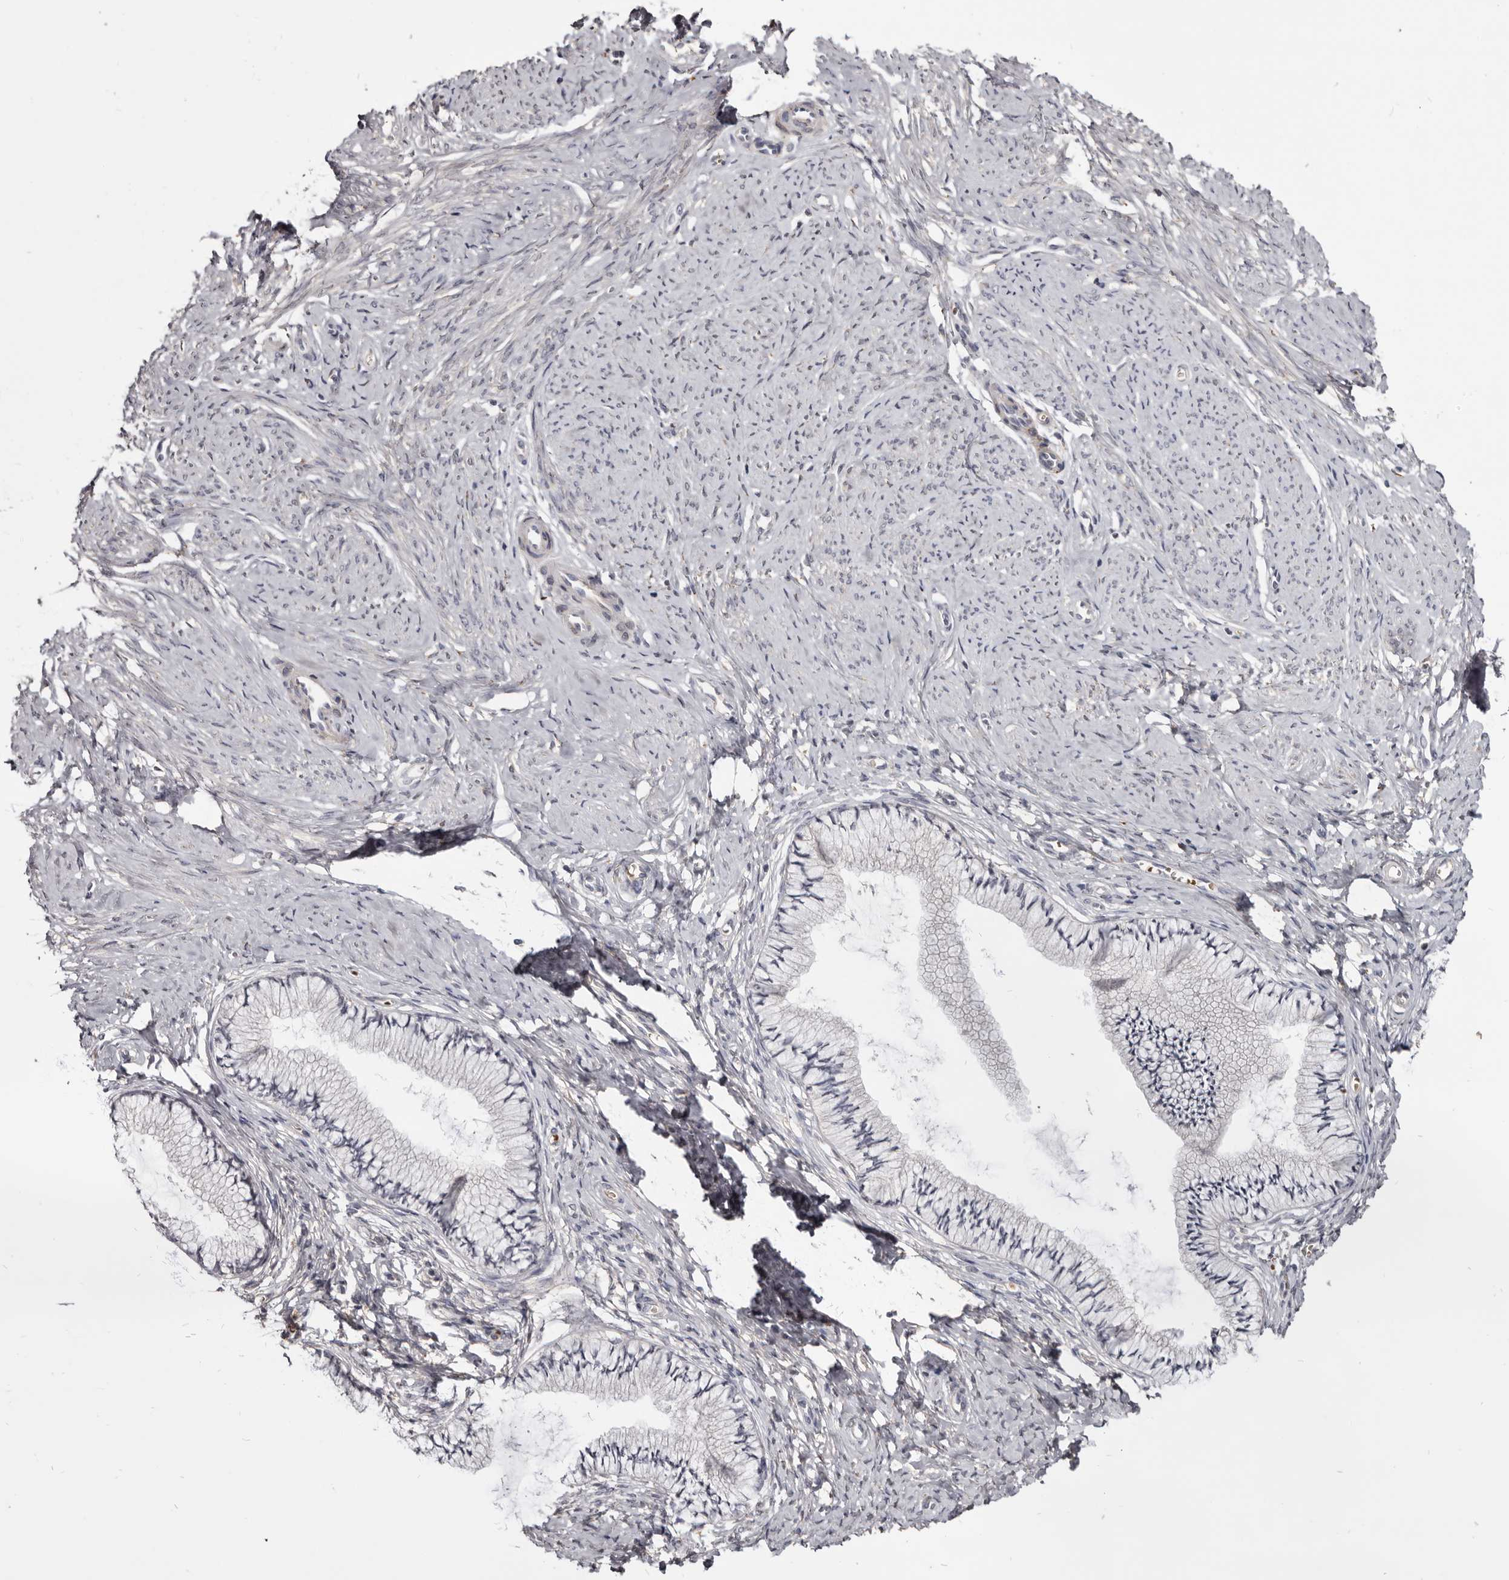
{"staining": {"intensity": "negative", "quantity": "none", "location": "none"}, "tissue": "cervix", "cell_type": "Glandular cells", "image_type": "normal", "snomed": [{"axis": "morphology", "description": "Normal tissue, NOS"}, {"axis": "topography", "description": "Cervix"}], "caption": "This is an immunohistochemistry image of normal cervix. There is no expression in glandular cells.", "gene": "NENF", "patient": {"sex": "female", "age": 36}}